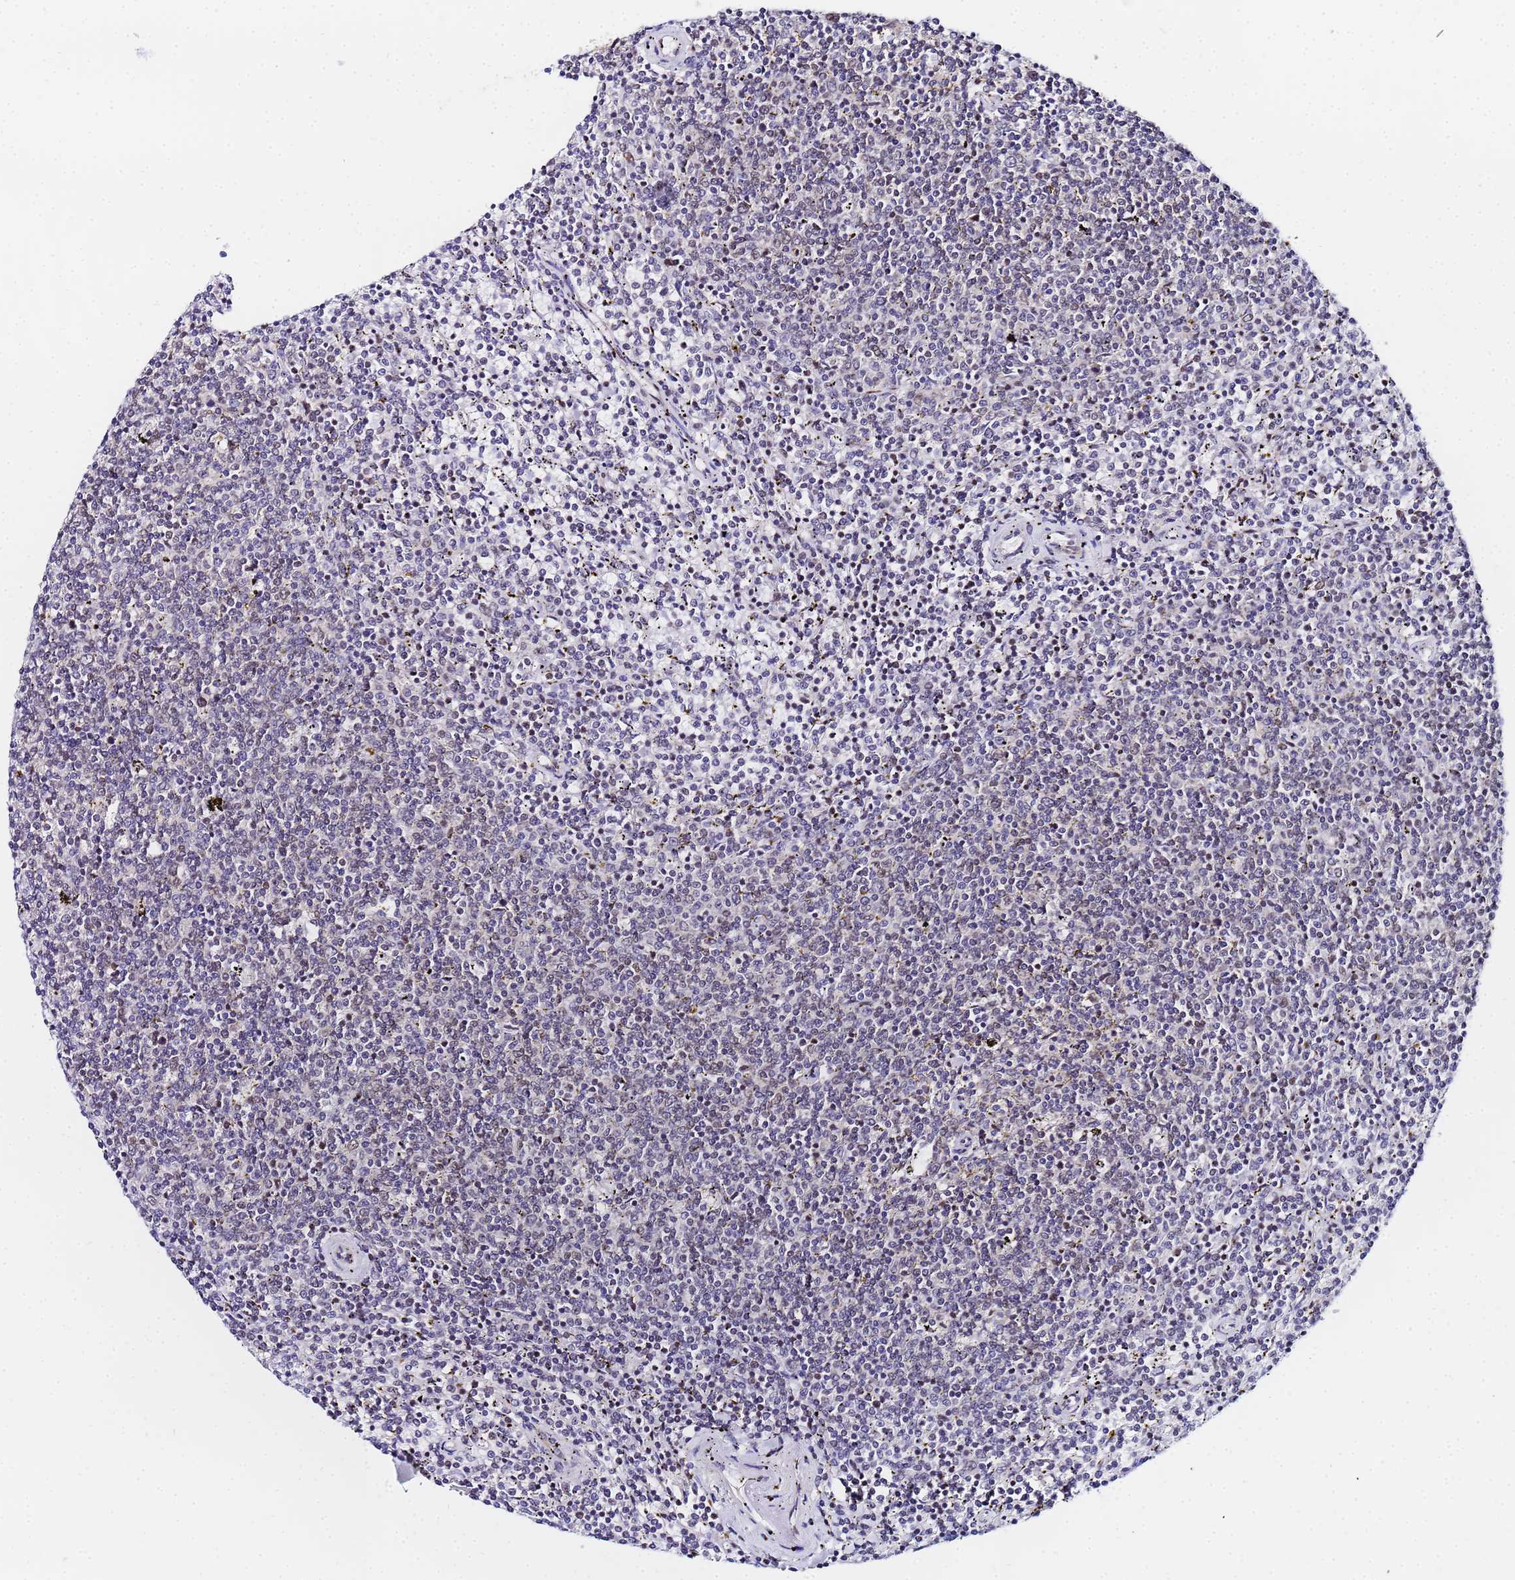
{"staining": {"intensity": "negative", "quantity": "none", "location": "none"}, "tissue": "lymphoma", "cell_type": "Tumor cells", "image_type": "cancer", "snomed": [{"axis": "morphology", "description": "Malignant lymphoma, non-Hodgkin's type, Low grade"}, {"axis": "topography", "description": "Spleen"}], "caption": "Immunohistochemistry image of low-grade malignant lymphoma, non-Hodgkin's type stained for a protein (brown), which exhibits no positivity in tumor cells.", "gene": "CKMT1A", "patient": {"sex": "female", "age": 50}}